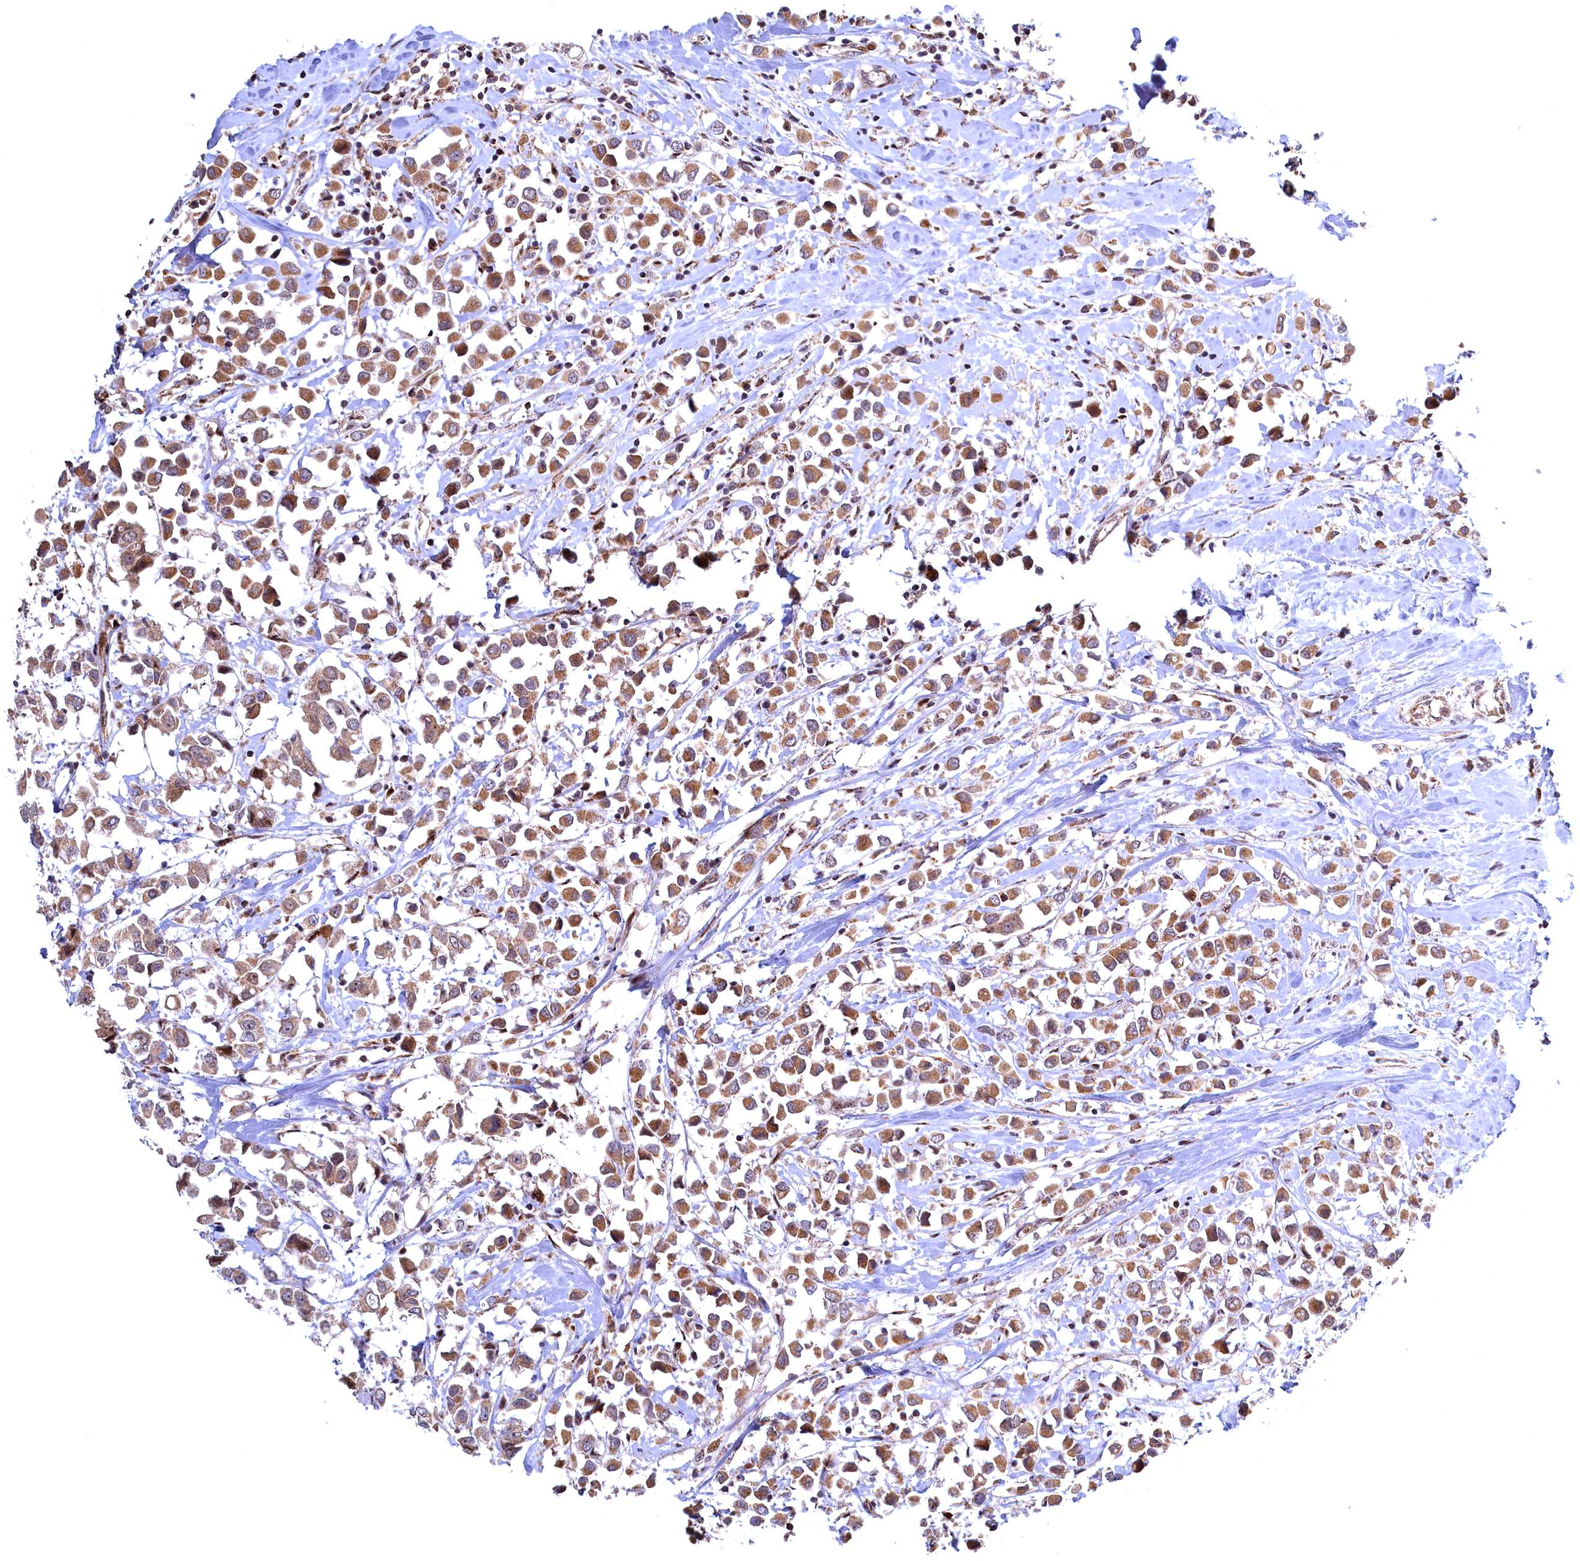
{"staining": {"intensity": "moderate", "quantity": ">75%", "location": "cytoplasmic/membranous"}, "tissue": "breast cancer", "cell_type": "Tumor cells", "image_type": "cancer", "snomed": [{"axis": "morphology", "description": "Duct carcinoma"}, {"axis": "topography", "description": "Breast"}], "caption": "Invasive ductal carcinoma (breast) was stained to show a protein in brown. There is medium levels of moderate cytoplasmic/membranous positivity in approximately >75% of tumor cells.", "gene": "PLA2G10", "patient": {"sex": "female", "age": 61}}